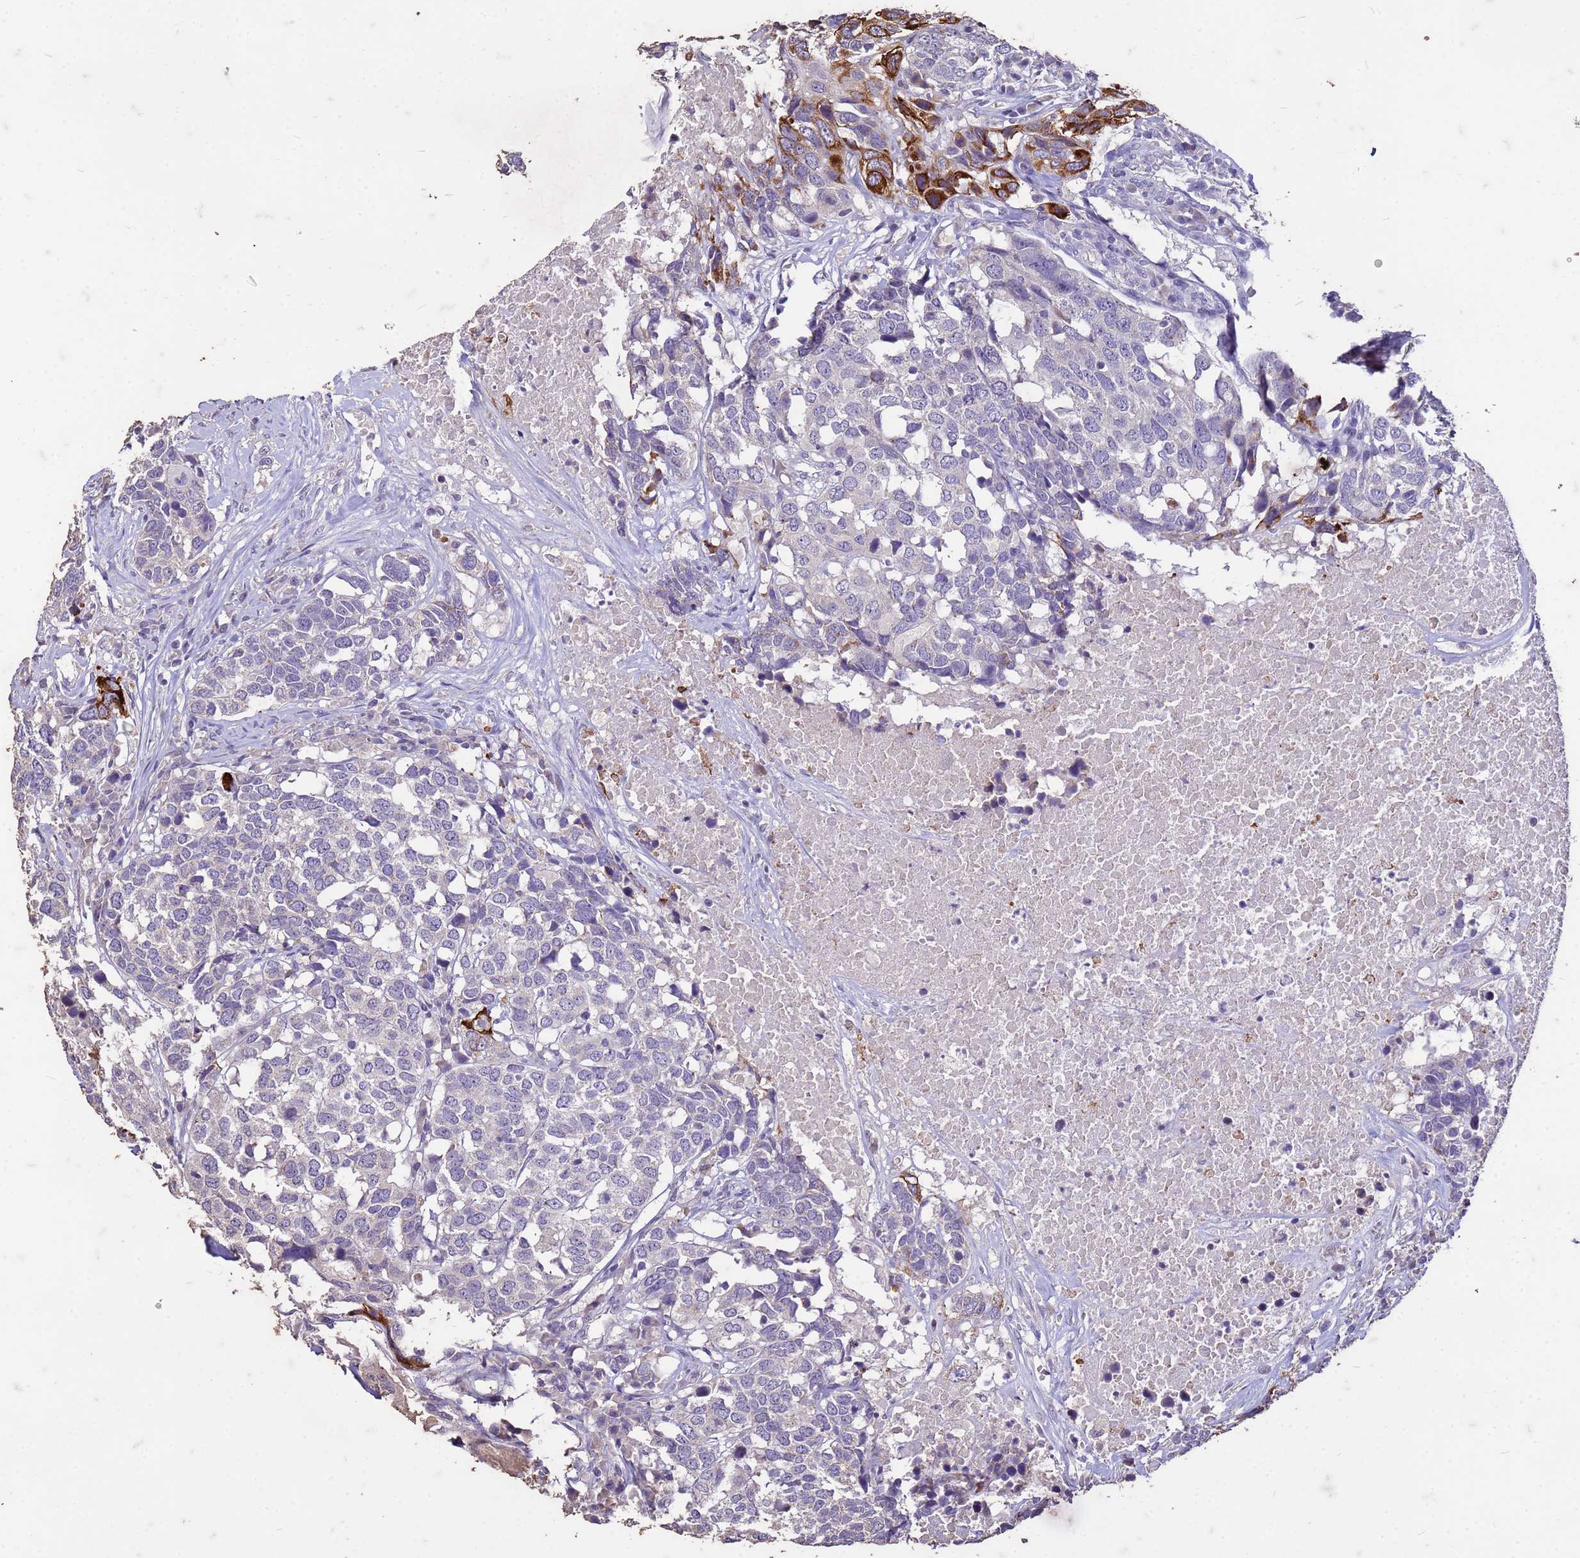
{"staining": {"intensity": "strong", "quantity": "<25%", "location": "cytoplasmic/membranous"}, "tissue": "head and neck cancer", "cell_type": "Tumor cells", "image_type": "cancer", "snomed": [{"axis": "morphology", "description": "Squamous cell carcinoma, NOS"}, {"axis": "topography", "description": "Head-Neck"}], "caption": "Tumor cells reveal strong cytoplasmic/membranous positivity in about <25% of cells in head and neck cancer.", "gene": "FAM184B", "patient": {"sex": "male", "age": 66}}